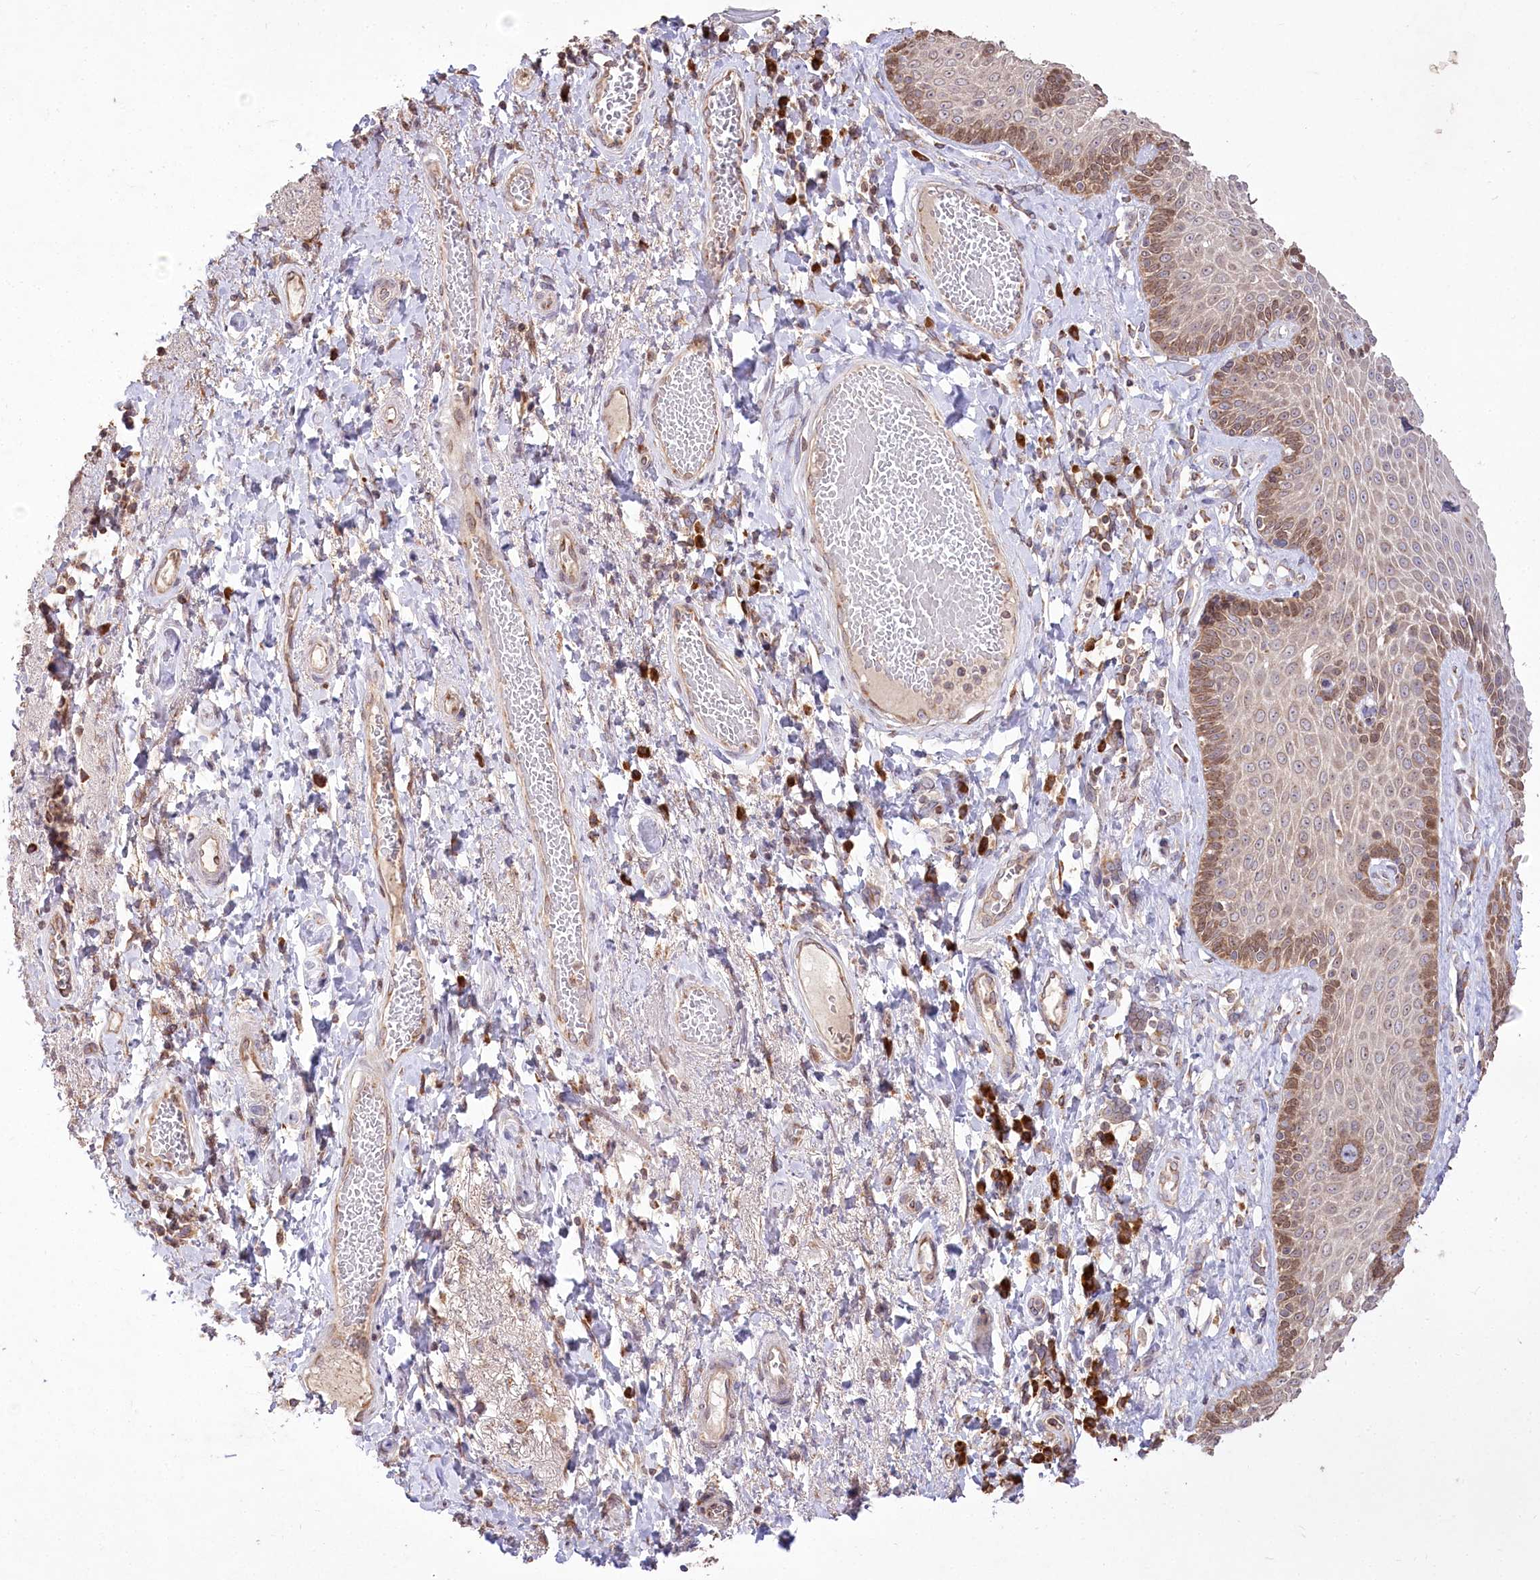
{"staining": {"intensity": "moderate", "quantity": "25%-75%", "location": "cytoplasmic/membranous"}, "tissue": "skin", "cell_type": "Epidermal cells", "image_type": "normal", "snomed": [{"axis": "morphology", "description": "Normal tissue, NOS"}, {"axis": "topography", "description": "Anal"}], "caption": "Protein staining shows moderate cytoplasmic/membranous staining in approximately 25%-75% of epidermal cells in benign skin.", "gene": "STT3B", "patient": {"sex": "male", "age": 69}}